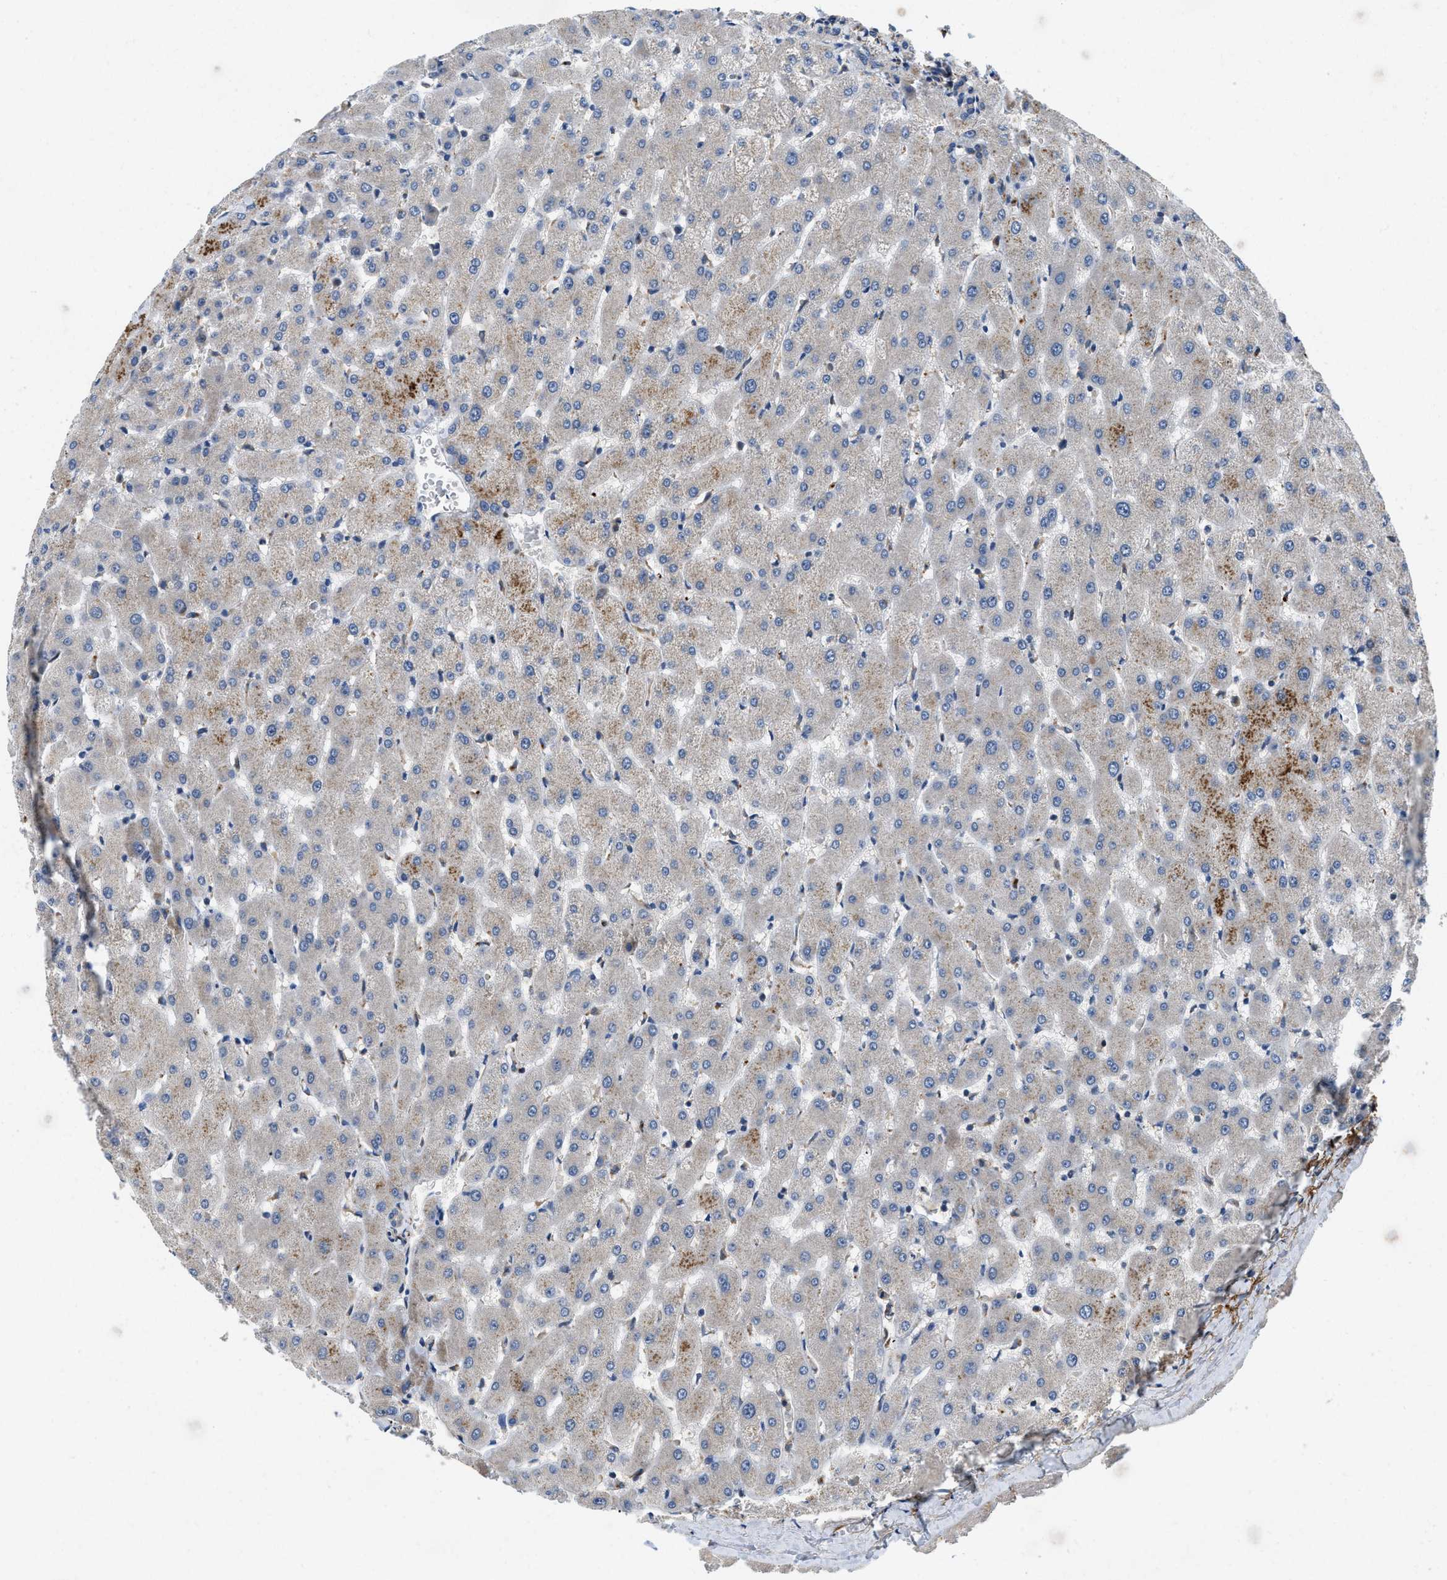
{"staining": {"intensity": "weak", "quantity": "<25%", "location": "cytoplasmic/membranous"}, "tissue": "liver", "cell_type": "Cholangiocytes", "image_type": "normal", "snomed": [{"axis": "morphology", "description": "Normal tissue, NOS"}, {"axis": "topography", "description": "Liver"}], "caption": "This is an immunohistochemistry micrograph of benign human liver. There is no expression in cholangiocytes.", "gene": "ZNF599", "patient": {"sex": "female", "age": 63}}